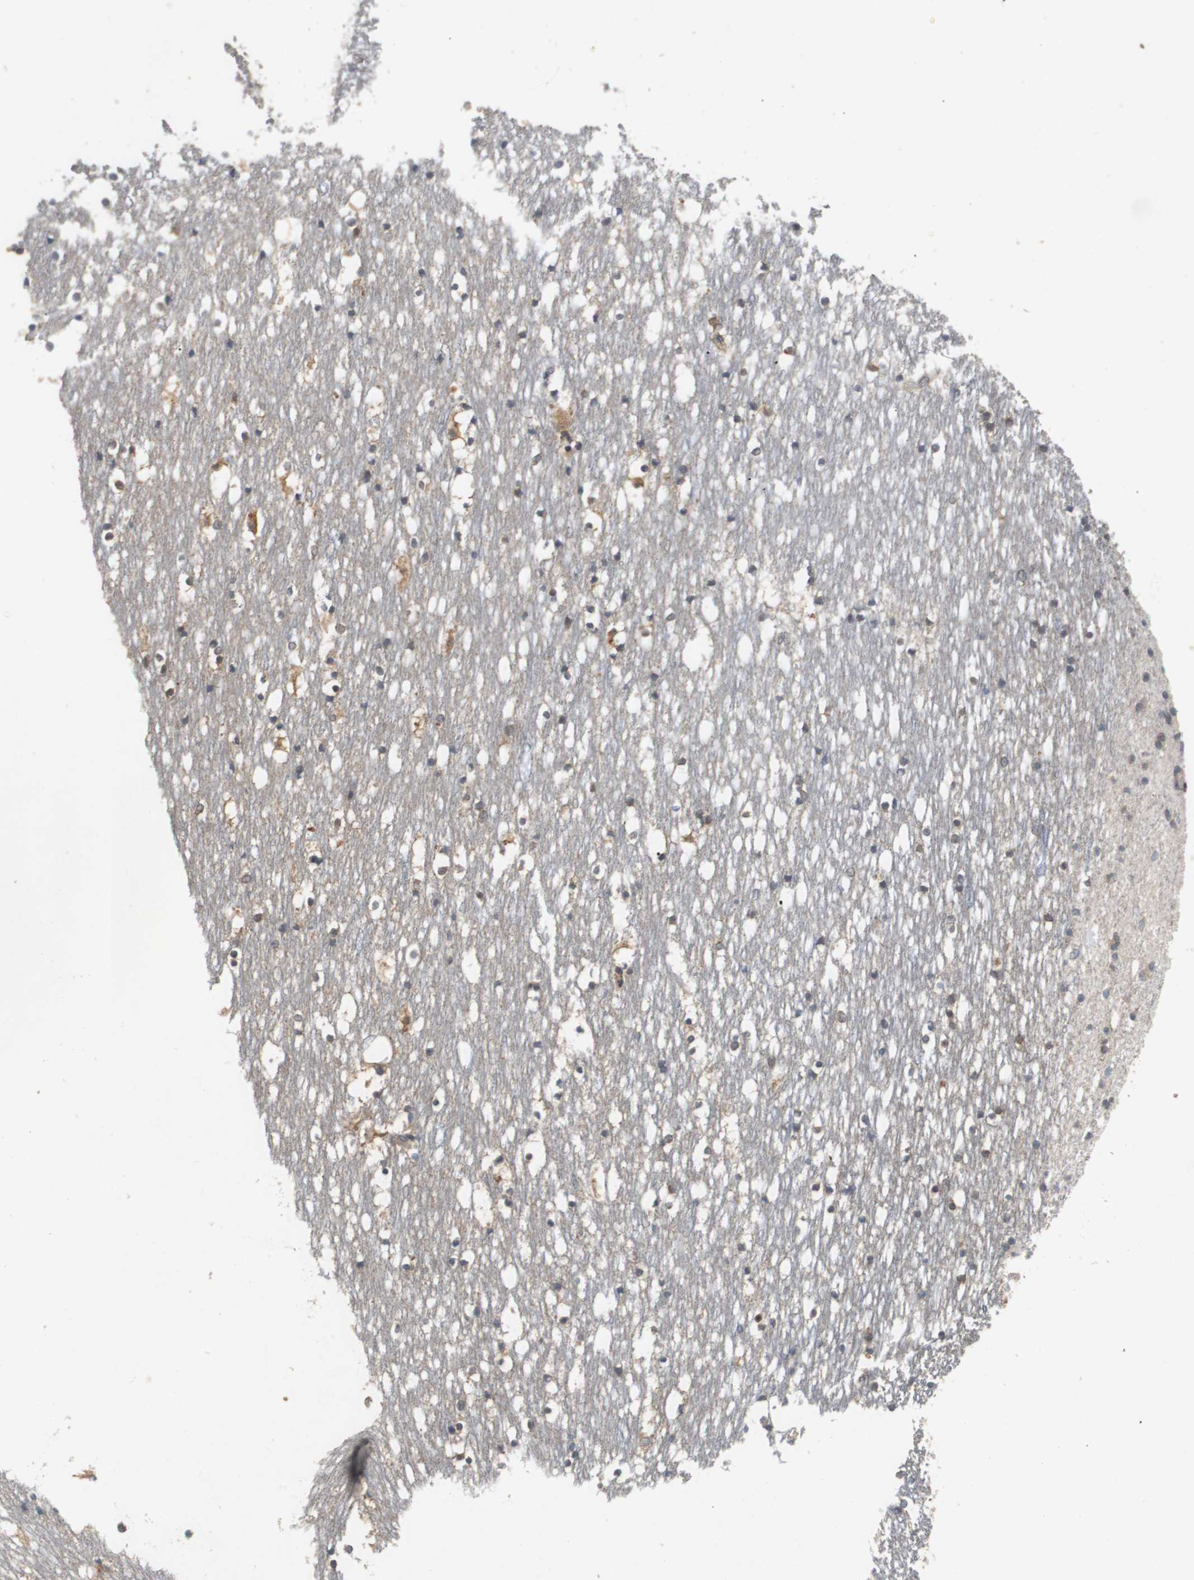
{"staining": {"intensity": "moderate", "quantity": "25%-75%", "location": "cytoplasmic/membranous"}, "tissue": "caudate", "cell_type": "Glial cells", "image_type": "normal", "snomed": [{"axis": "morphology", "description": "Normal tissue, NOS"}, {"axis": "topography", "description": "Lateral ventricle wall"}], "caption": "An image of caudate stained for a protein exhibits moderate cytoplasmic/membranous brown staining in glial cells. The staining is performed using DAB brown chromogen to label protein expression. The nuclei are counter-stained blue using hematoxylin.", "gene": "VBP1", "patient": {"sex": "male", "age": 45}}